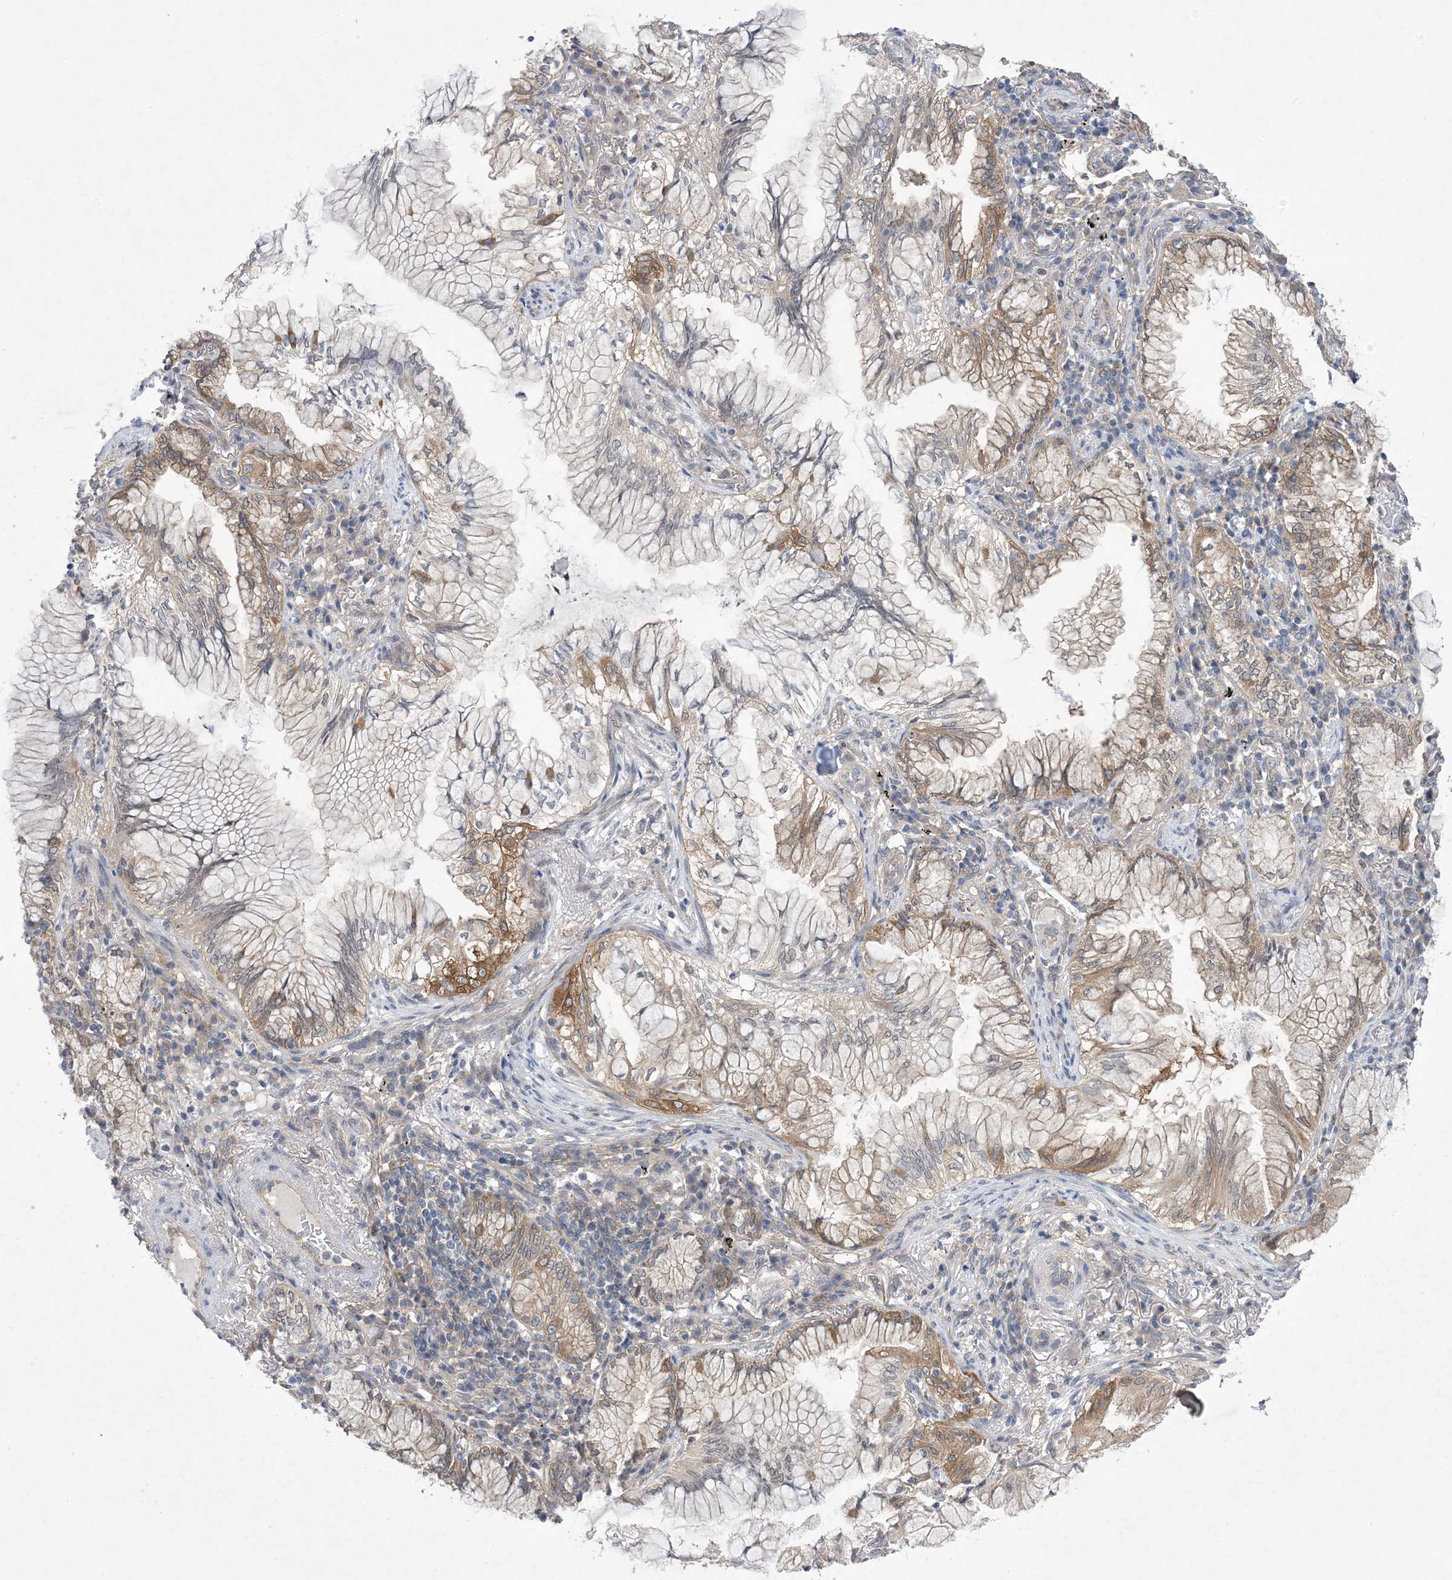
{"staining": {"intensity": "moderate", "quantity": "25%-75%", "location": "cytoplasmic/membranous"}, "tissue": "lung cancer", "cell_type": "Tumor cells", "image_type": "cancer", "snomed": [{"axis": "morphology", "description": "Adenocarcinoma, NOS"}, {"axis": "topography", "description": "Lung"}], "caption": "Immunohistochemistry (DAB) staining of human lung cancer (adenocarcinoma) reveals moderate cytoplasmic/membranous protein staining in approximately 25%-75% of tumor cells.", "gene": "EHBP1", "patient": {"sex": "female", "age": 70}}